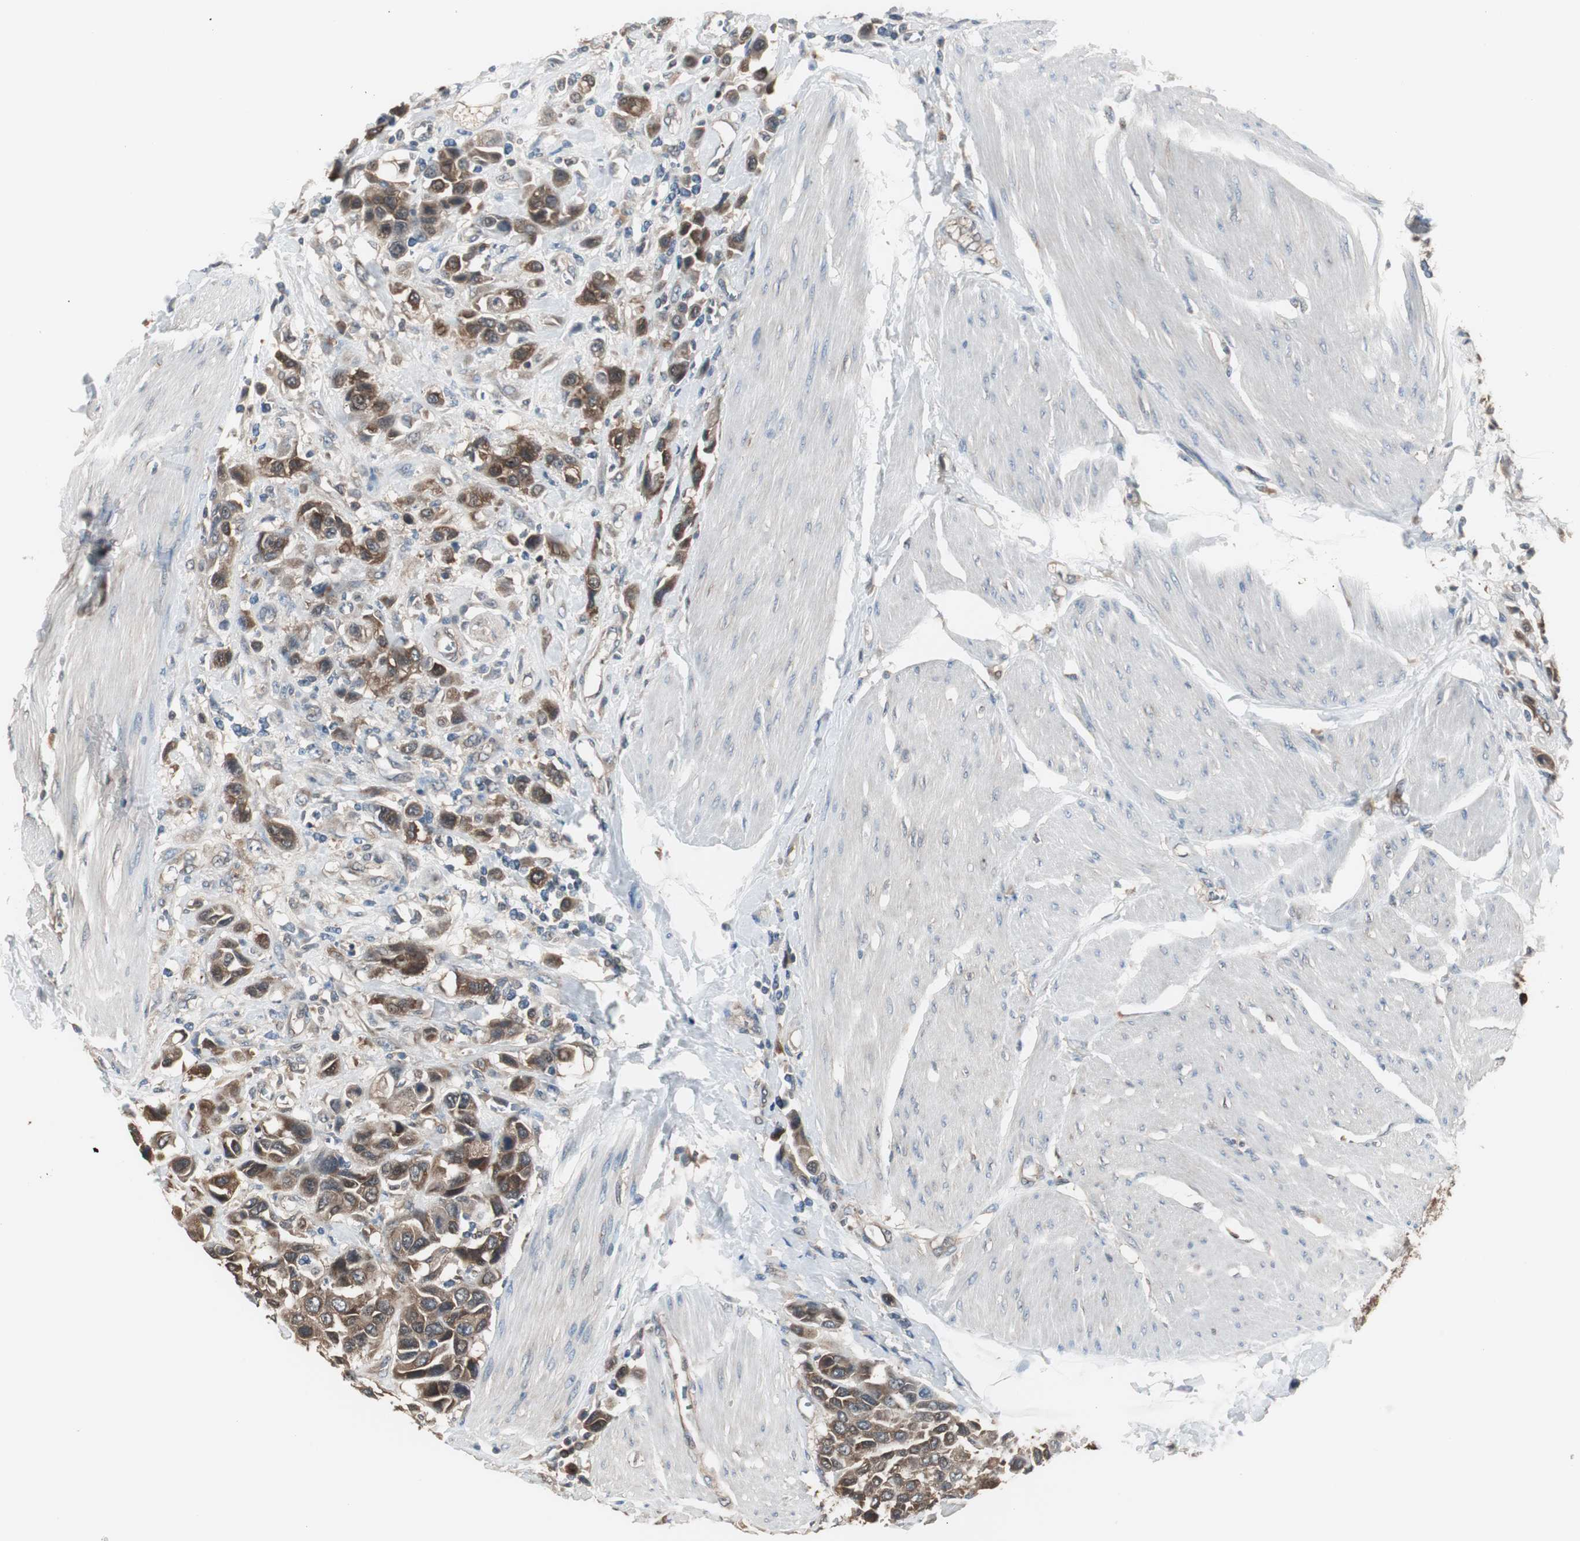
{"staining": {"intensity": "strong", "quantity": ">75%", "location": "cytoplasmic/membranous"}, "tissue": "urothelial cancer", "cell_type": "Tumor cells", "image_type": "cancer", "snomed": [{"axis": "morphology", "description": "Urothelial carcinoma, High grade"}, {"axis": "topography", "description": "Urinary bladder"}], "caption": "An immunohistochemistry image of tumor tissue is shown. Protein staining in brown labels strong cytoplasmic/membranous positivity in urothelial carcinoma (high-grade) within tumor cells.", "gene": "CAPNS1", "patient": {"sex": "male", "age": 50}}